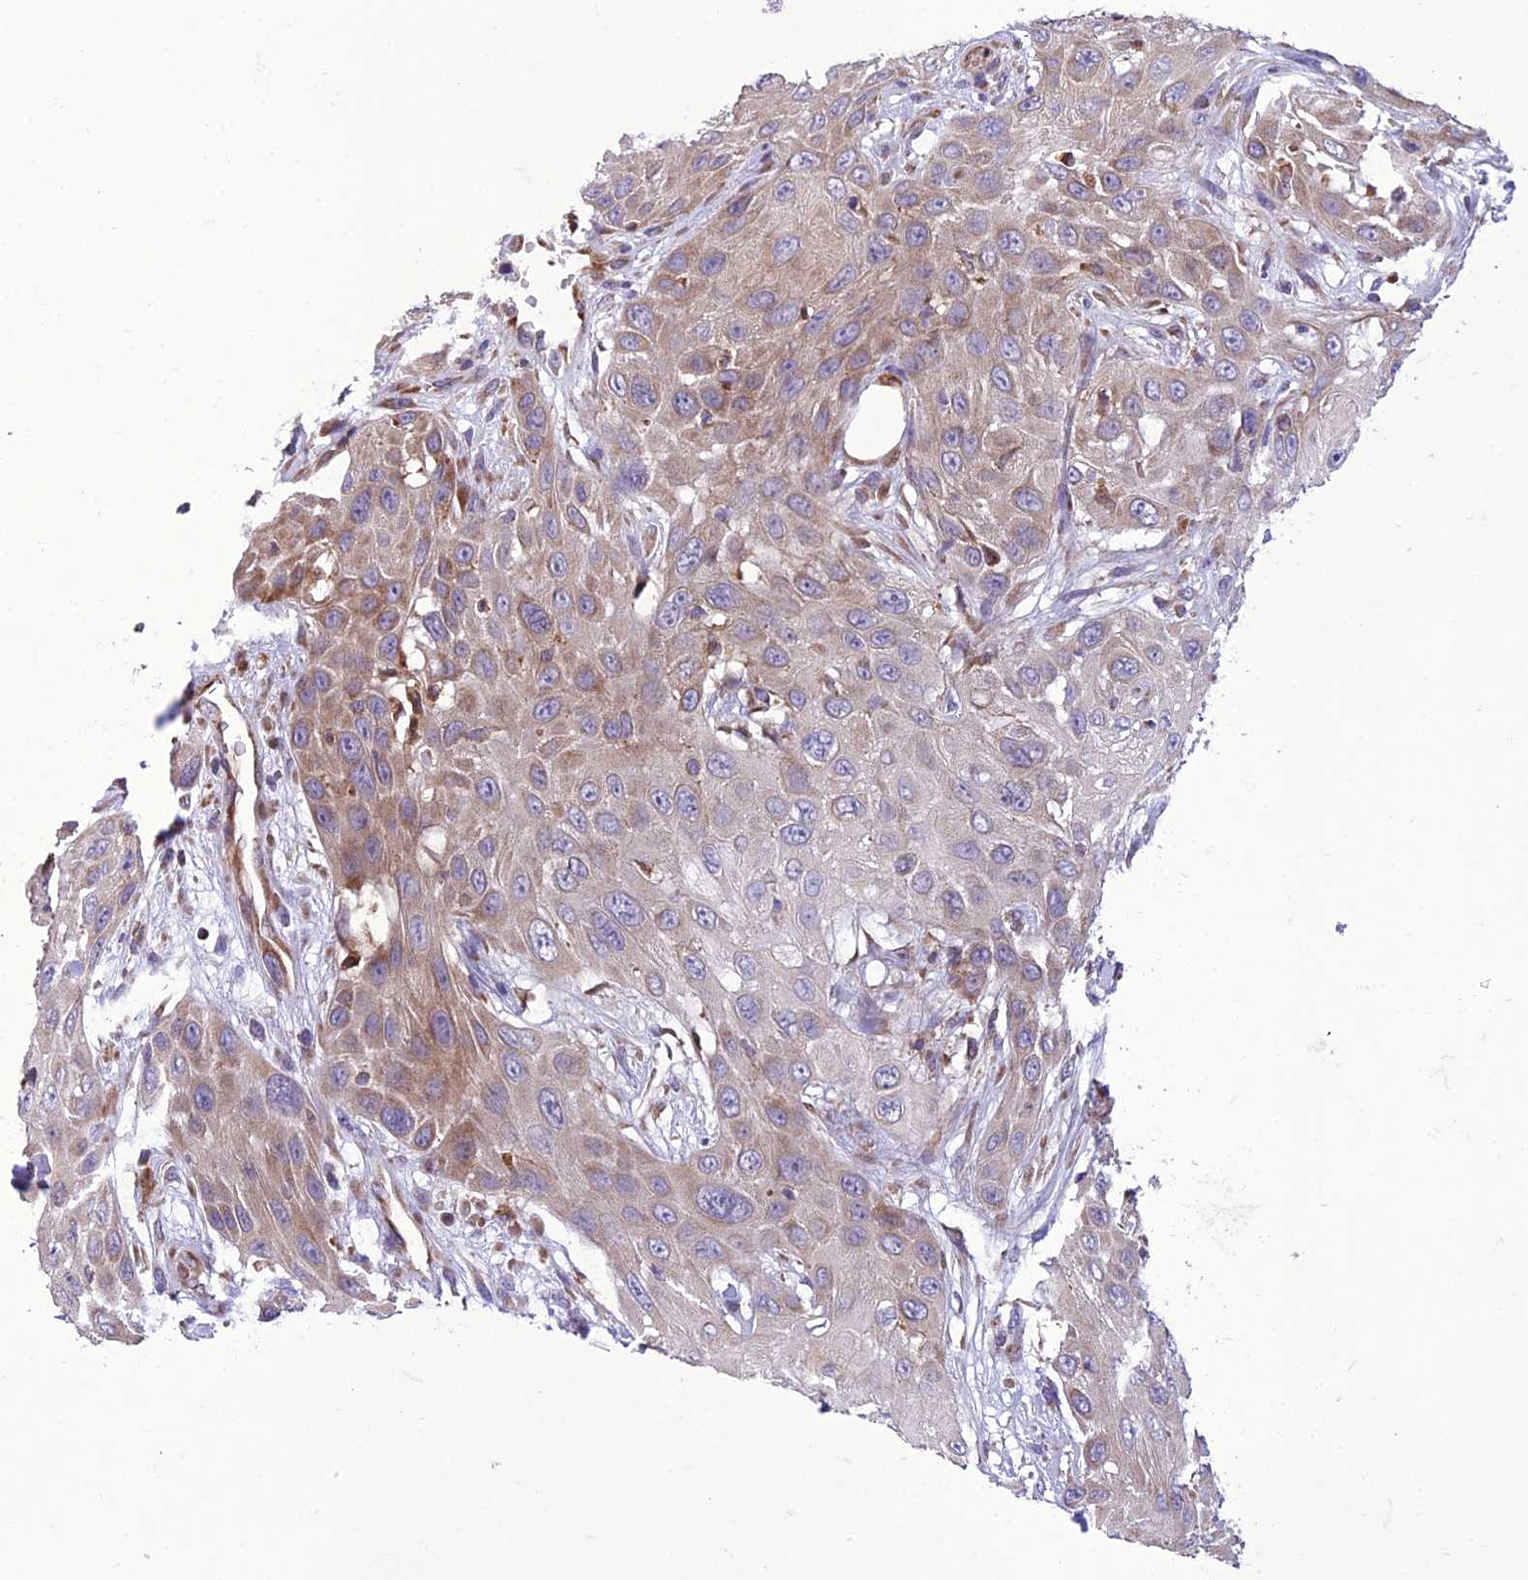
{"staining": {"intensity": "weak", "quantity": ">75%", "location": "cytoplasmic/membranous"}, "tissue": "head and neck cancer", "cell_type": "Tumor cells", "image_type": "cancer", "snomed": [{"axis": "morphology", "description": "Squamous cell carcinoma, NOS"}, {"axis": "topography", "description": "Head-Neck"}], "caption": "Immunohistochemical staining of human head and neck cancer (squamous cell carcinoma) demonstrates low levels of weak cytoplasmic/membranous protein staining in about >75% of tumor cells.", "gene": "GIMAP1", "patient": {"sex": "male", "age": 81}}